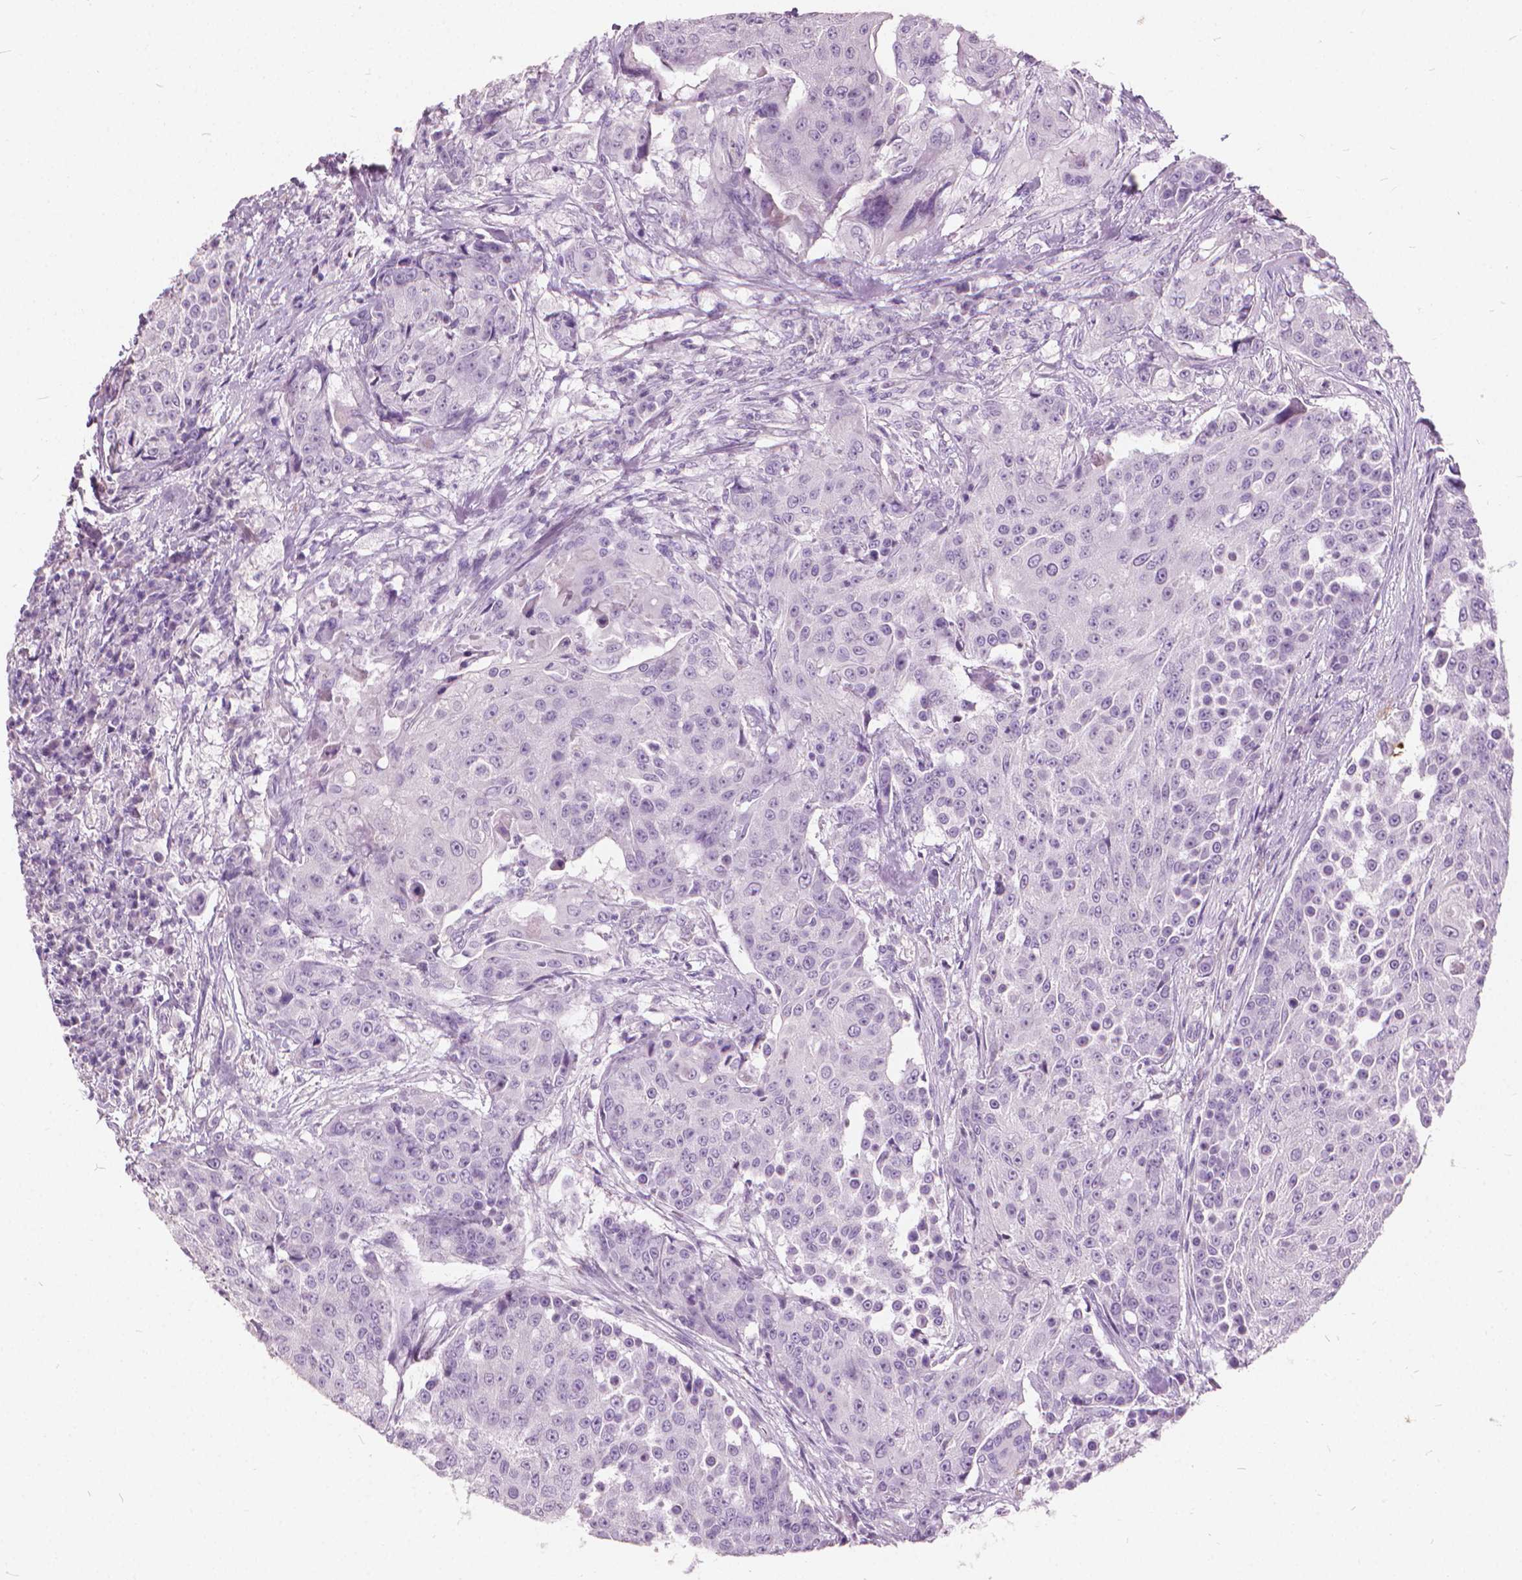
{"staining": {"intensity": "negative", "quantity": "none", "location": "none"}, "tissue": "urothelial cancer", "cell_type": "Tumor cells", "image_type": "cancer", "snomed": [{"axis": "morphology", "description": "Urothelial carcinoma, High grade"}, {"axis": "topography", "description": "Urinary bladder"}], "caption": "This is an IHC photomicrograph of human high-grade urothelial carcinoma. There is no positivity in tumor cells.", "gene": "DNM1", "patient": {"sex": "female", "age": 63}}